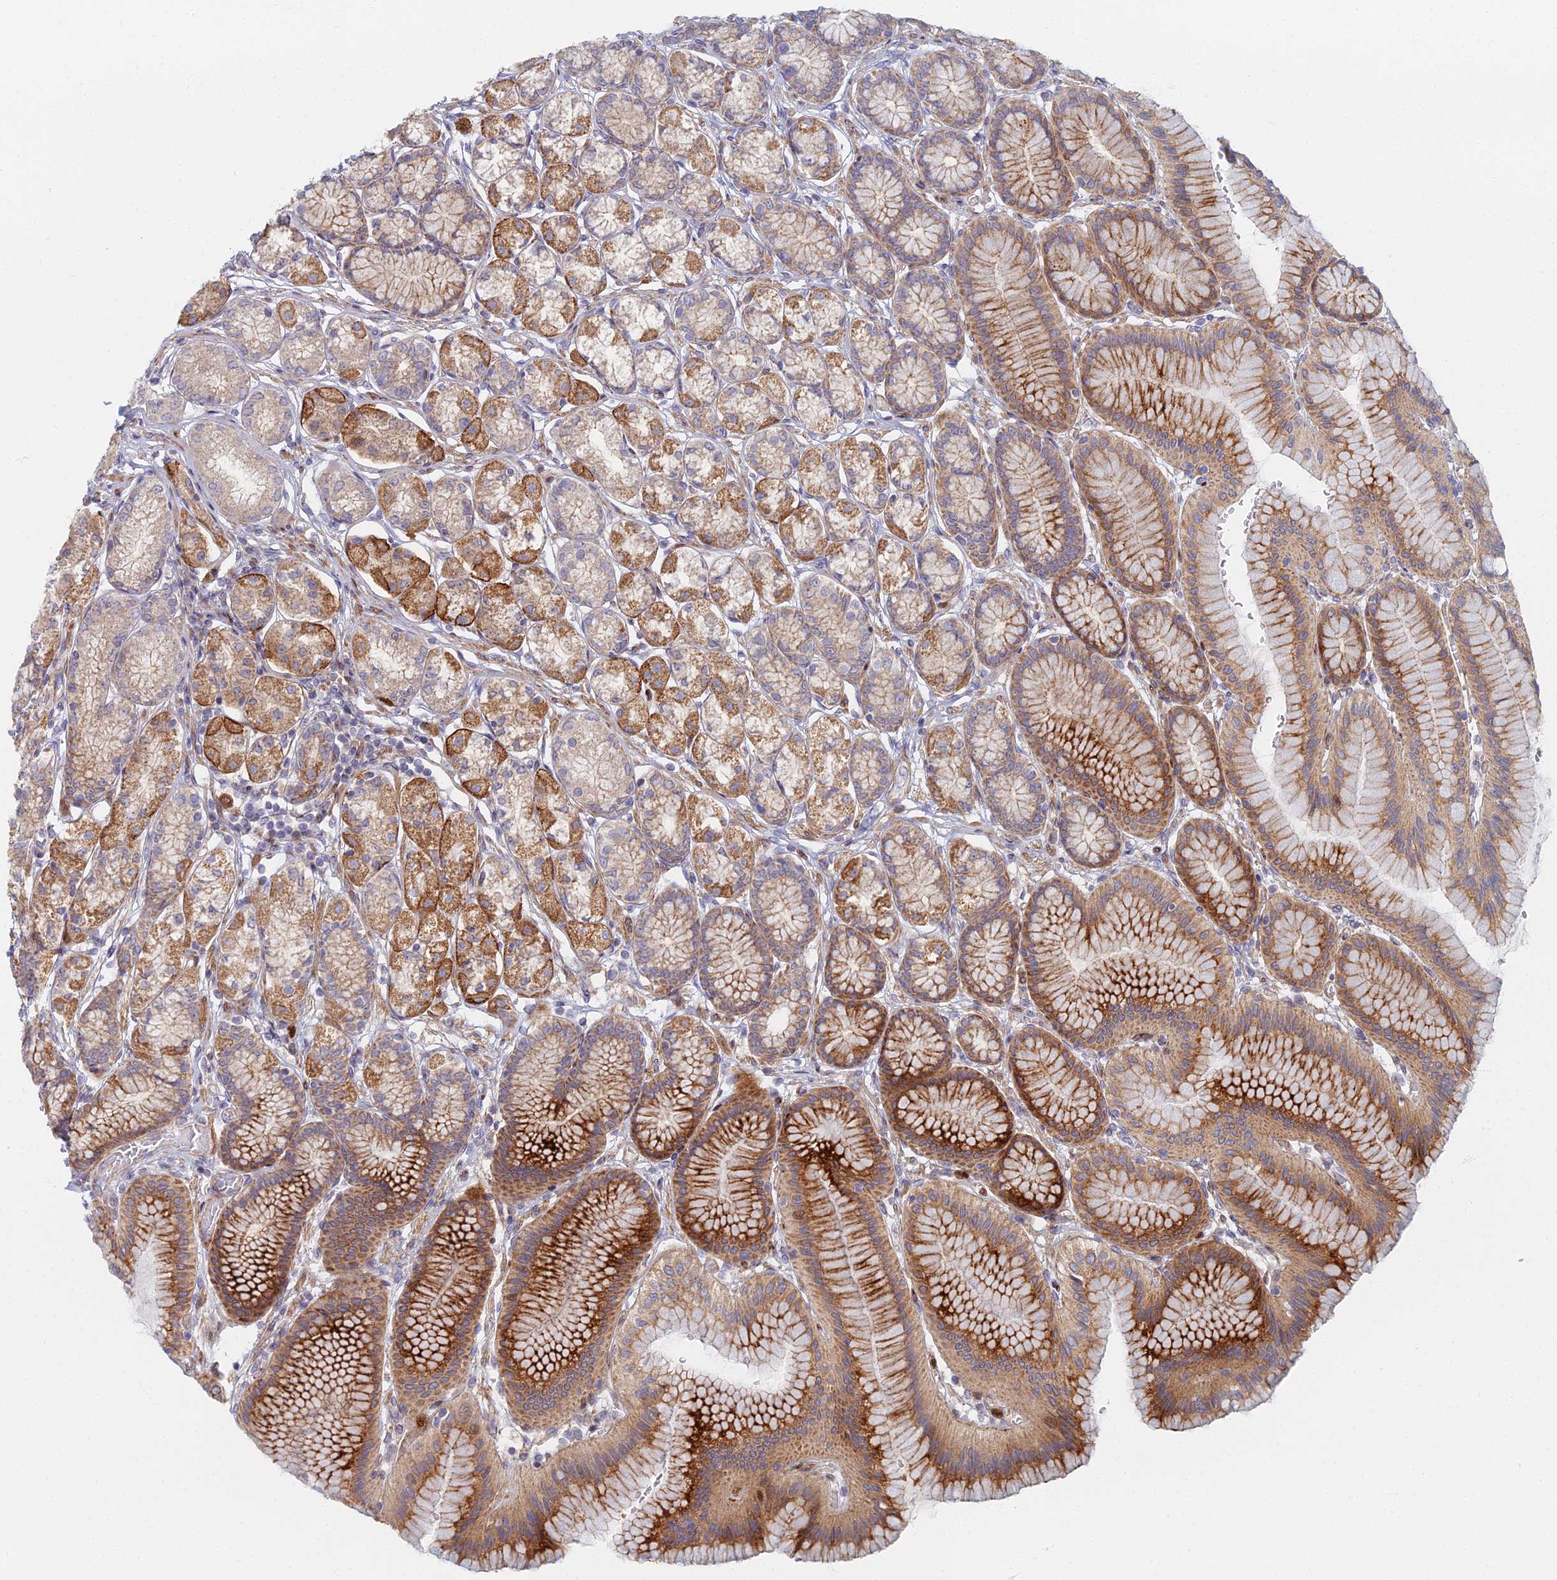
{"staining": {"intensity": "strong", "quantity": "25%-75%", "location": "cytoplasmic/membranous"}, "tissue": "stomach", "cell_type": "Glandular cells", "image_type": "normal", "snomed": [{"axis": "morphology", "description": "Normal tissue, NOS"}, {"axis": "morphology", "description": "Adenocarcinoma, NOS"}, {"axis": "morphology", "description": "Adenocarcinoma, High grade"}, {"axis": "topography", "description": "Stomach, upper"}, {"axis": "topography", "description": "Stomach"}], "caption": "Protein staining of benign stomach displays strong cytoplasmic/membranous staining in approximately 25%-75% of glandular cells.", "gene": "C15orf40", "patient": {"sex": "female", "age": 65}}